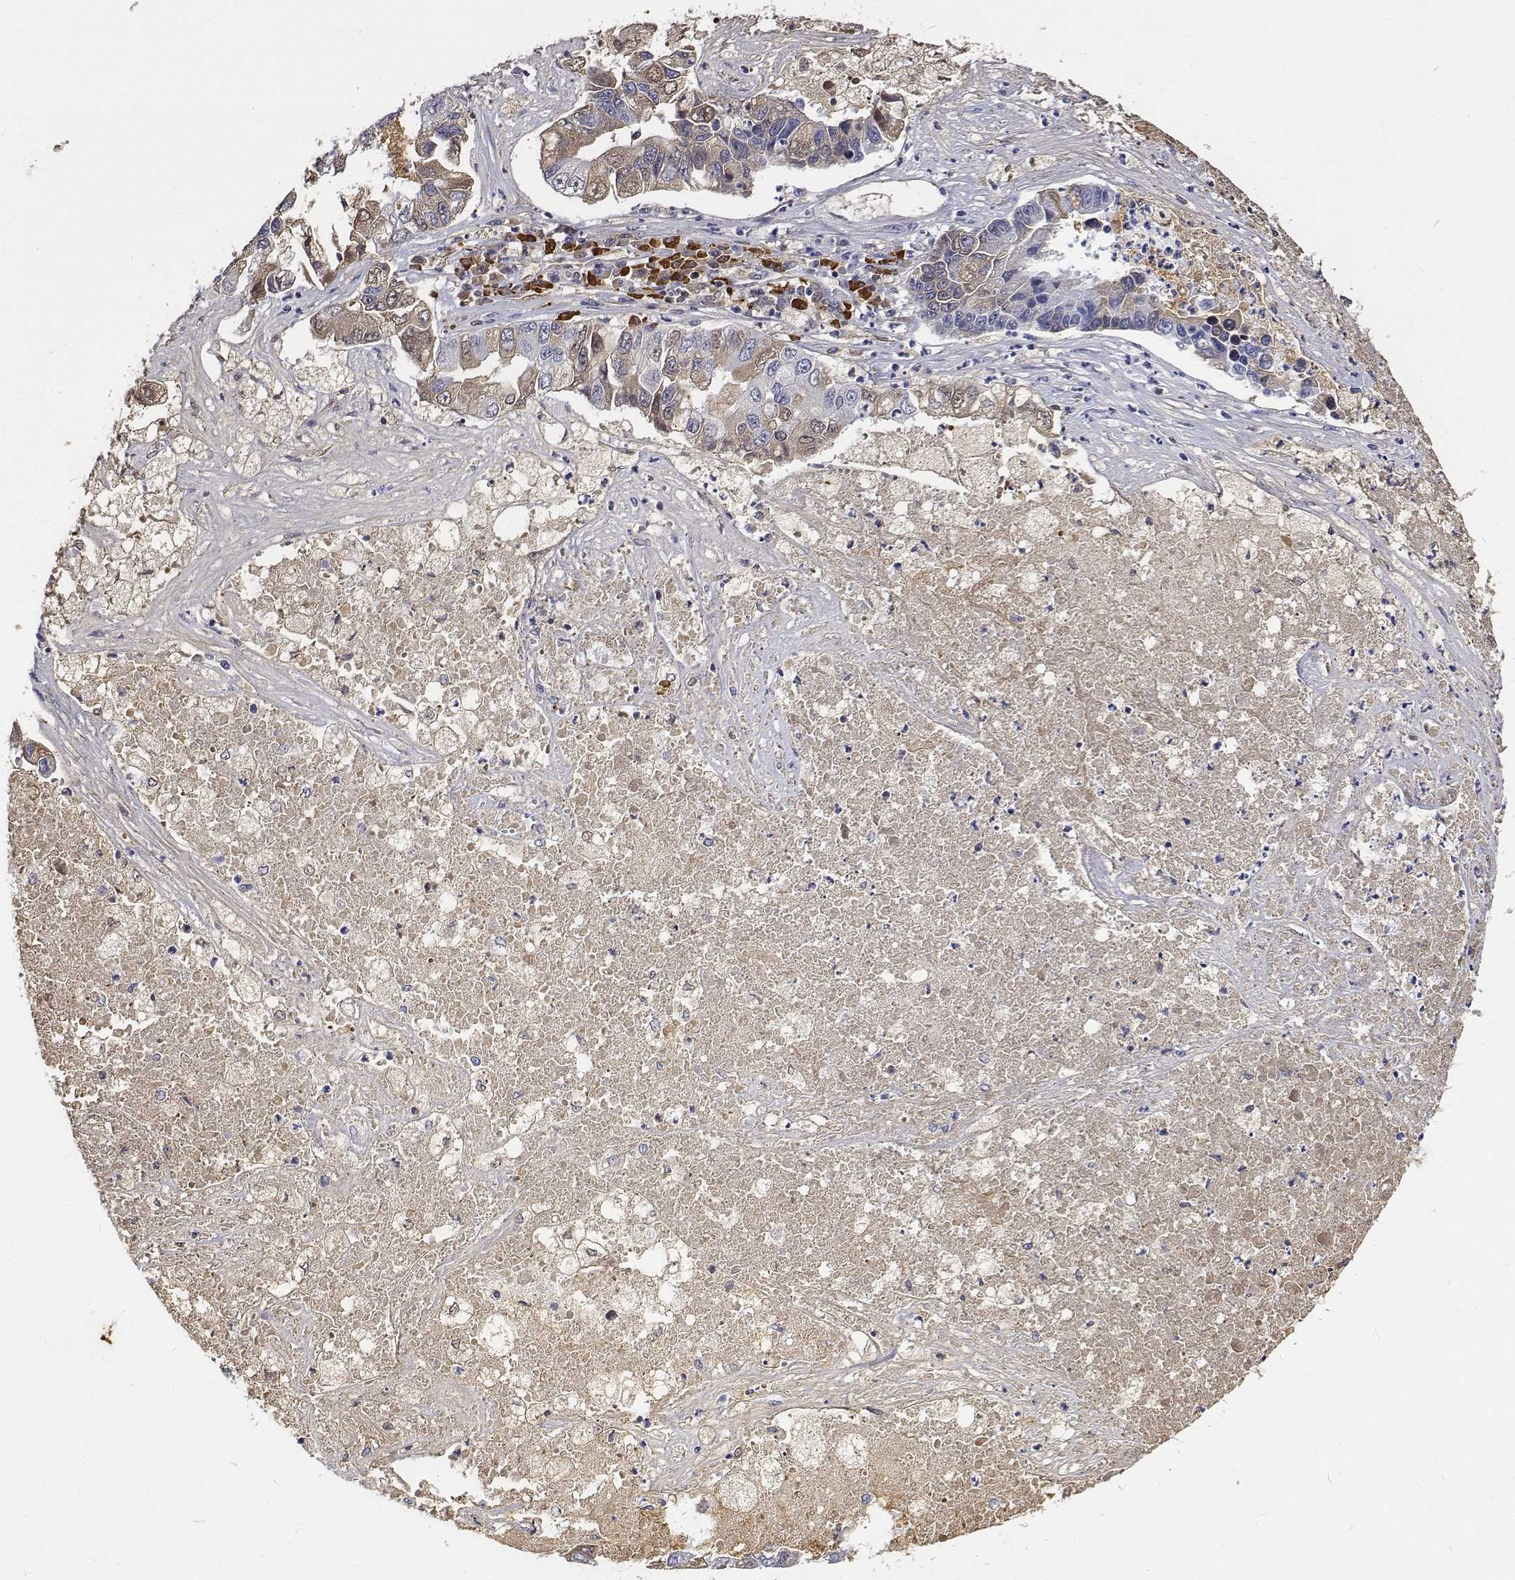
{"staining": {"intensity": "negative", "quantity": "none", "location": "none"}, "tissue": "lung cancer", "cell_type": "Tumor cells", "image_type": "cancer", "snomed": [{"axis": "morphology", "description": "Adenocarcinoma, NOS"}, {"axis": "topography", "description": "Bronchus"}, {"axis": "topography", "description": "Lung"}], "caption": "Immunohistochemistry histopathology image of lung cancer stained for a protein (brown), which demonstrates no positivity in tumor cells.", "gene": "ATRX", "patient": {"sex": "female", "age": 51}}